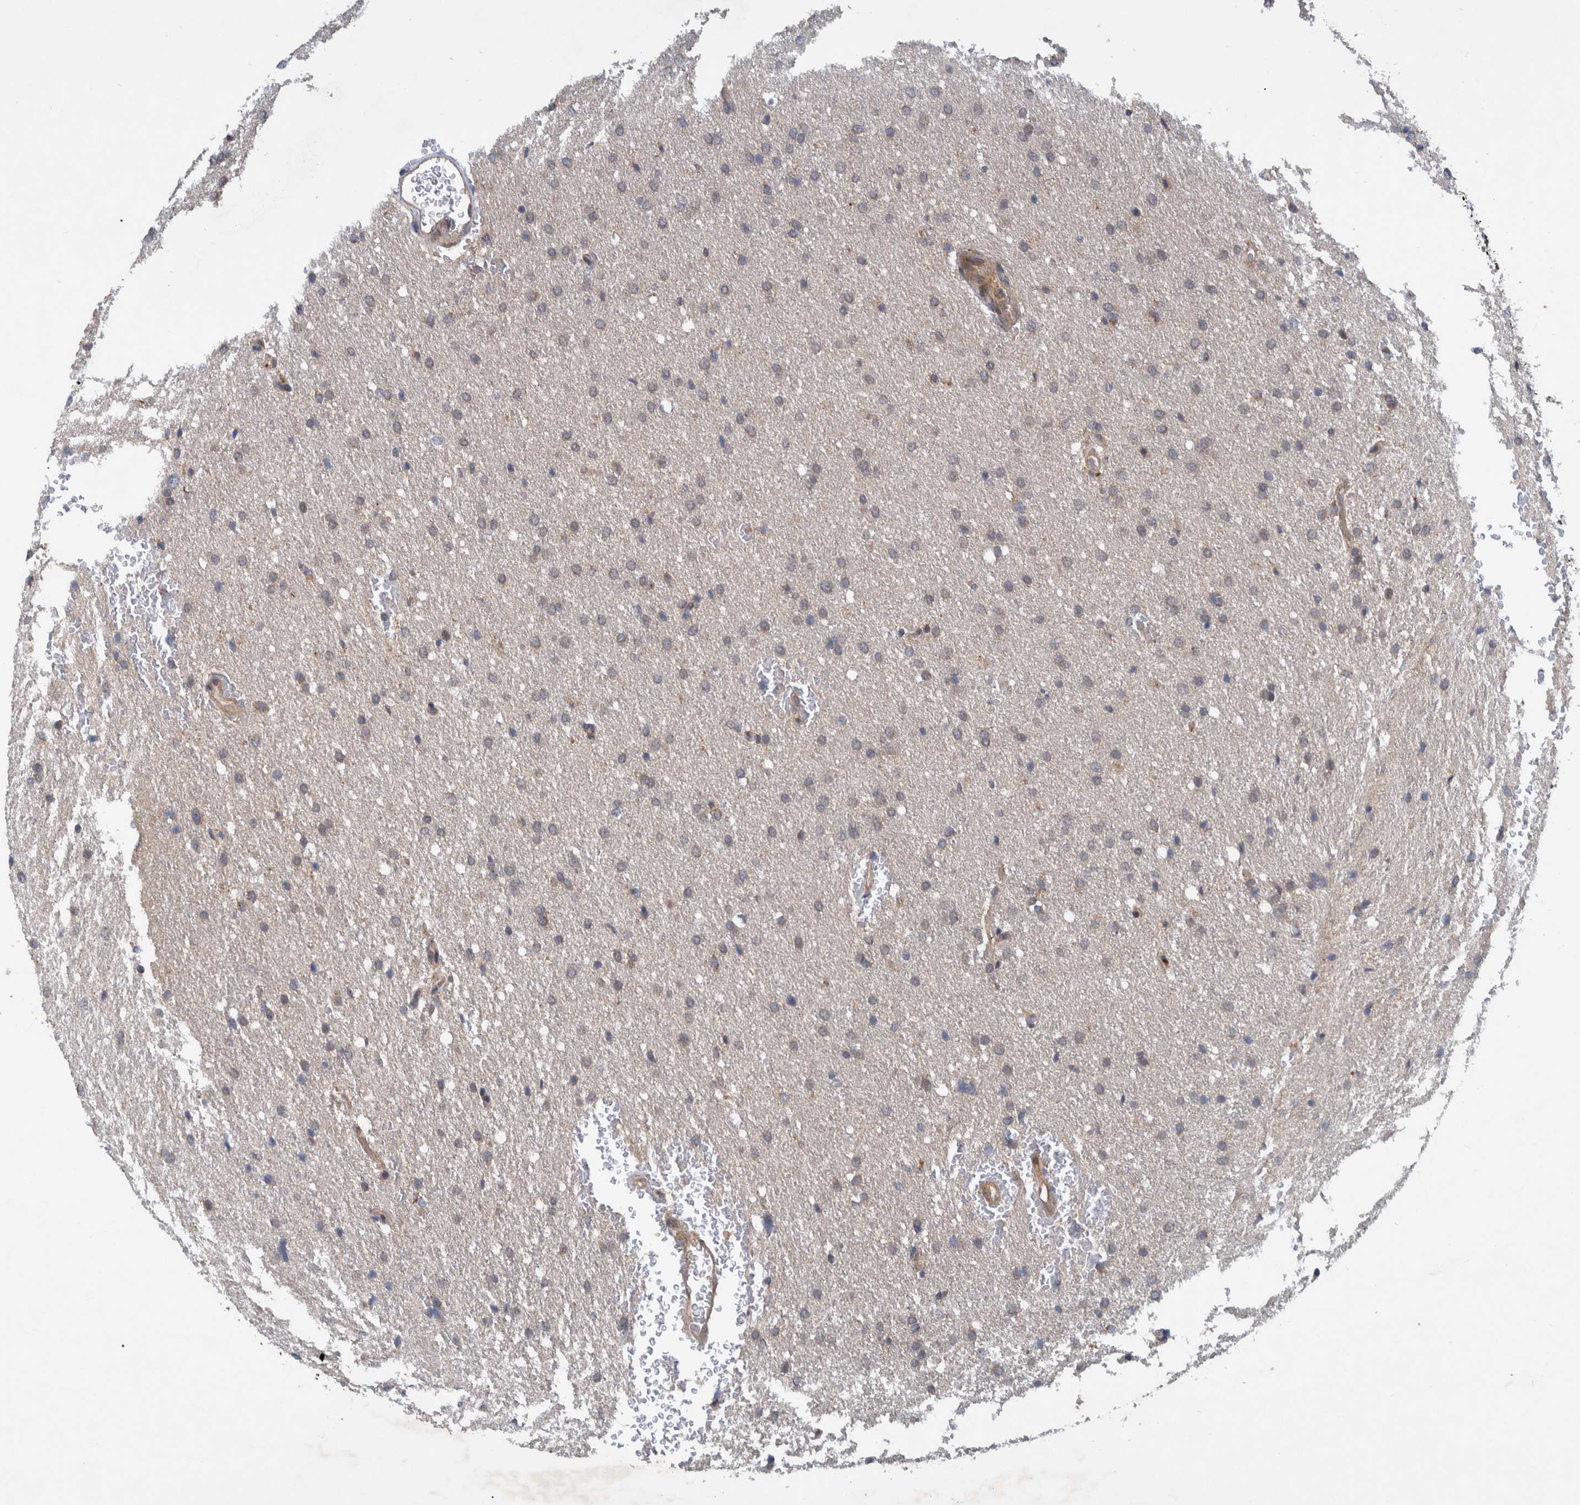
{"staining": {"intensity": "negative", "quantity": "none", "location": "none"}, "tissue": "glioma", "cell_type": "Tumor cells", "image_type": "cancer", "snomed": [{"axis": "morphology", "description": "Glioma, malignant, Low grade"}, {"axis": "topography", "description": "Brain"}], "caption": "Tumor cells show no significant expression in glioma.", "gene": "ITIH3", "patient": {"sex": "female", "age": 37}}